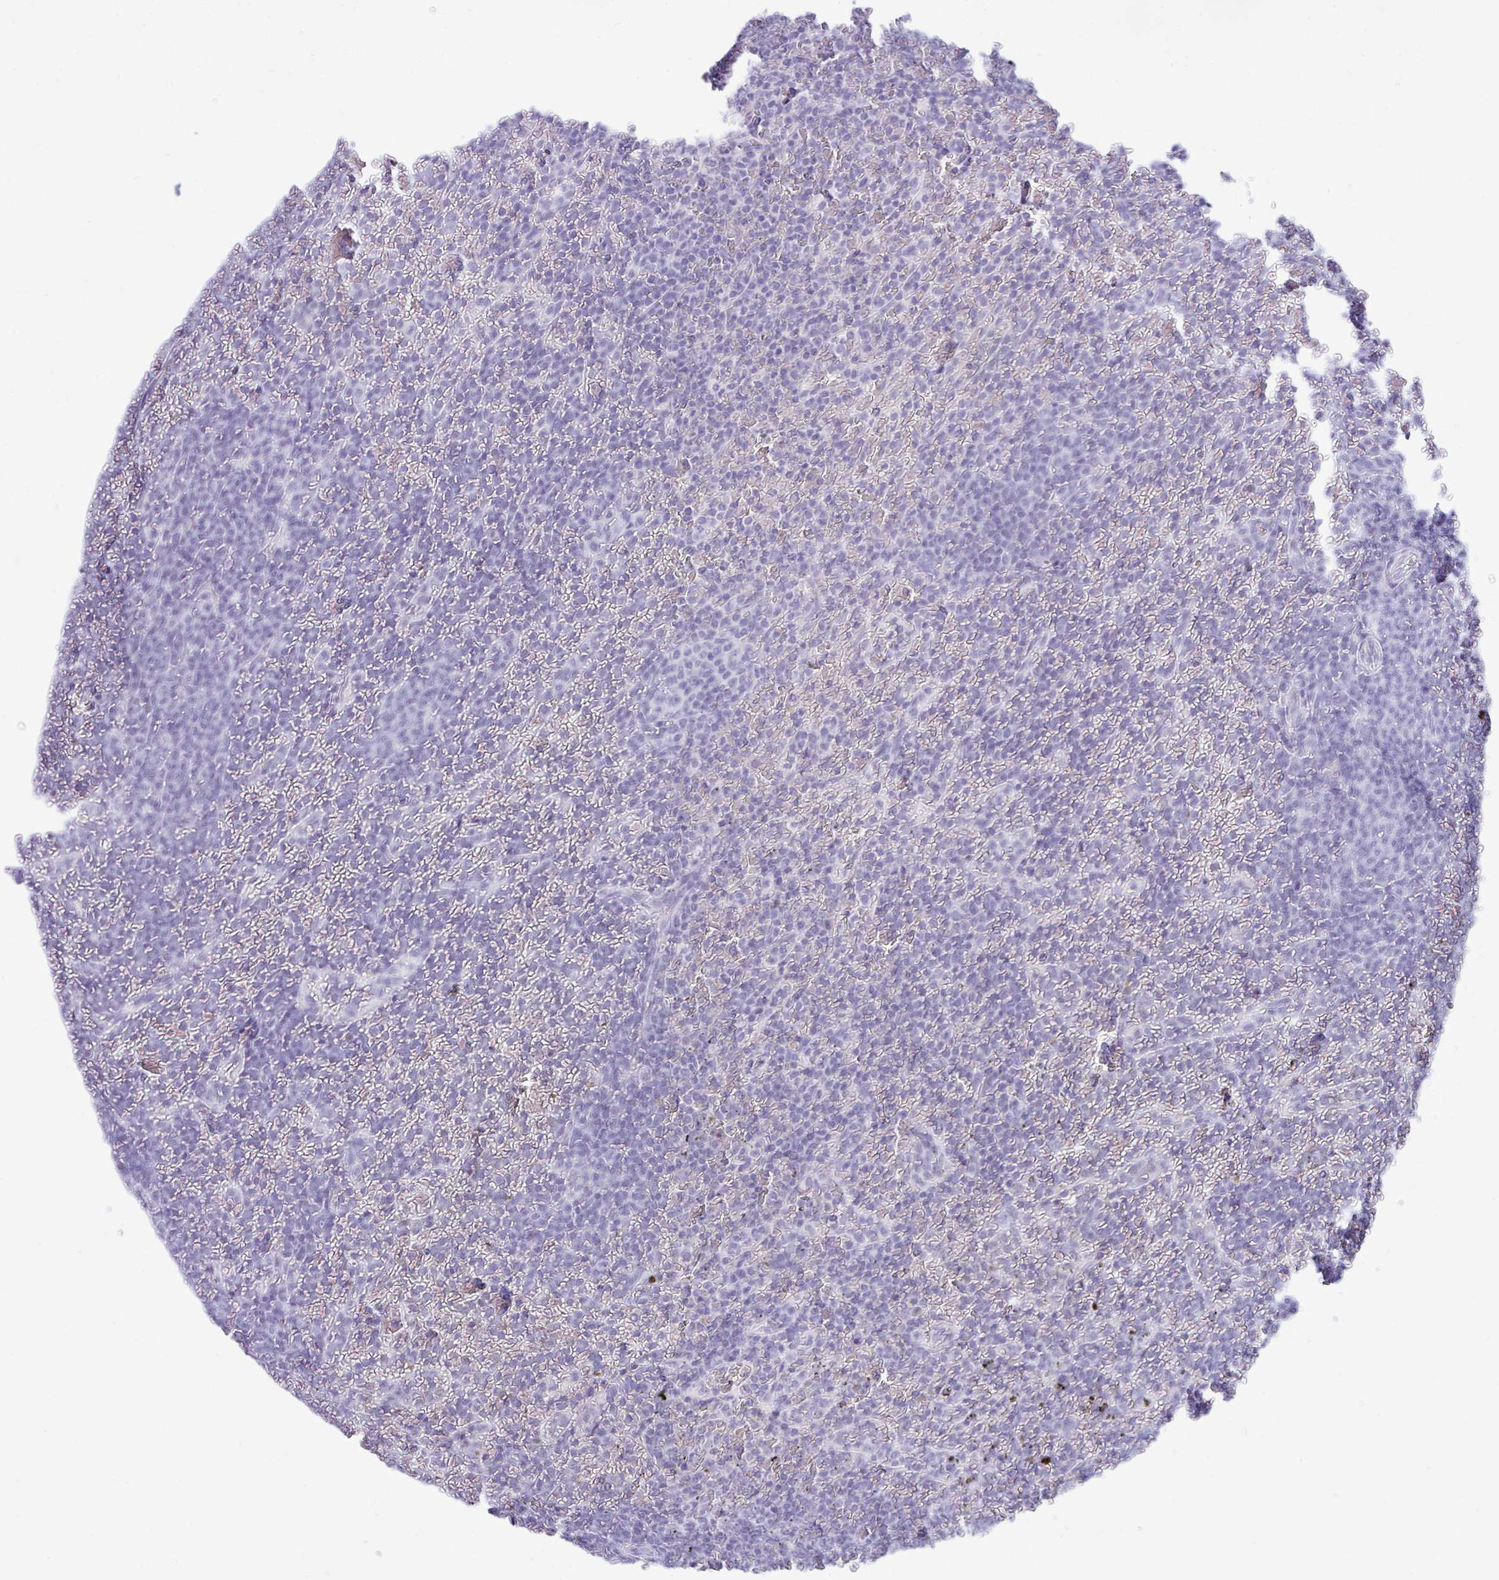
{"staining": {"intensity": "negative", "quantity": "none", "location": "none"}, "tissue": "lymphoma", "cell_type": "Tumor cells", "image_type": "cancer", "snomed": [{"axis": "morphology", "description": "Malignant lymphoma, non-Hodgkin's type, Low grade"}, {"axis": "topography", "description": "Spleen"}], "caption": "Low-grade malignant lymphoma, non-Hodgkin's type was stained to show a protein in brown. There is no significant expression in tumor cells.", "gene": "PIGZ", "patient": {"sex": "female", "age": 77}}